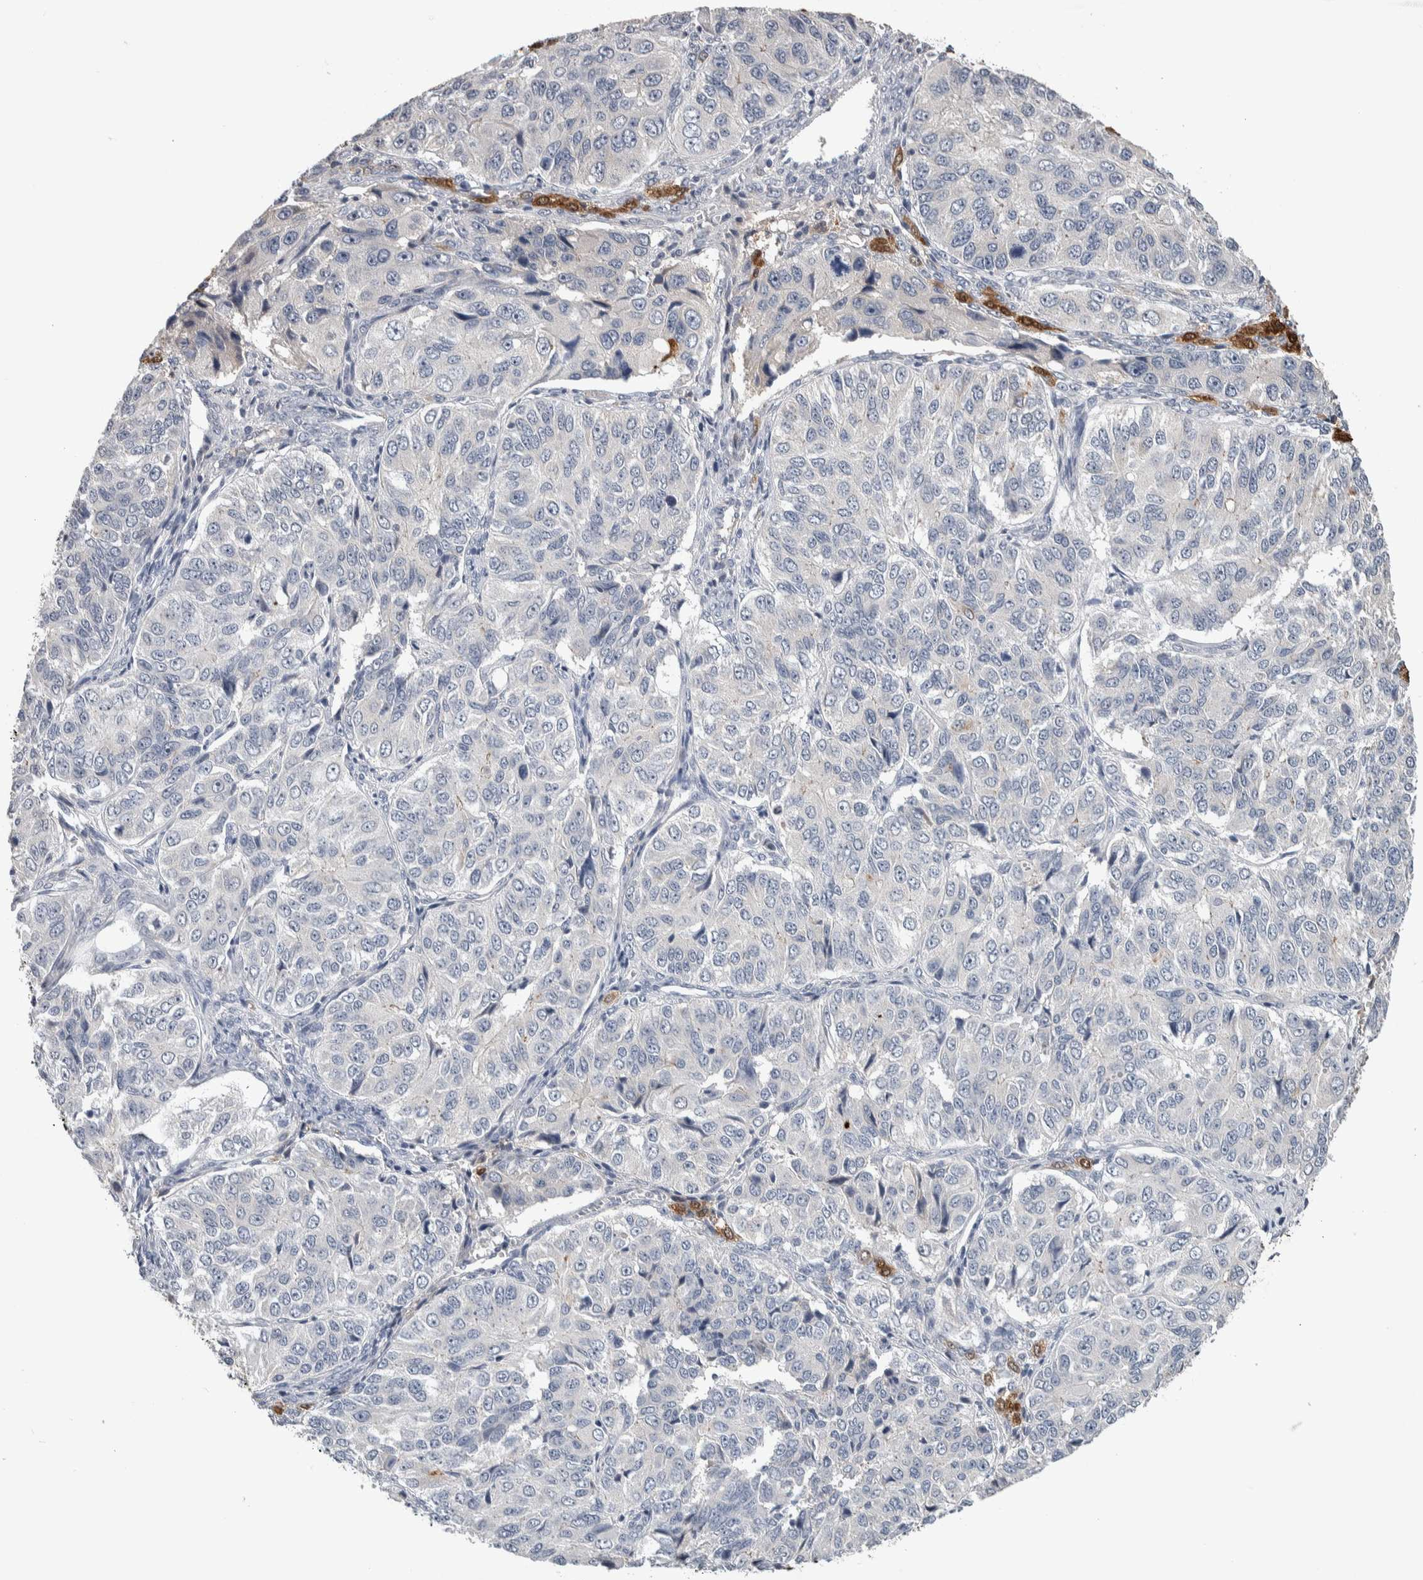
{"staining": {"intensity": "negative", "quantity": "none", "location": "none"}, "tissue": "ovarian cancer", "cell_type": "Tumor cells", "image_type": "cancer", "snomed": [{"axis": "morphology", "description": "Carcinoma, endometroid"}, {"axis": "topography", "description": "Ovary"}], "caption": "IHC of endometroid carcinoma (ovarian) displays no positivity in tumor cells.", "gene": "TMEM102", "patient": {"sex": "female", "age": 51}}